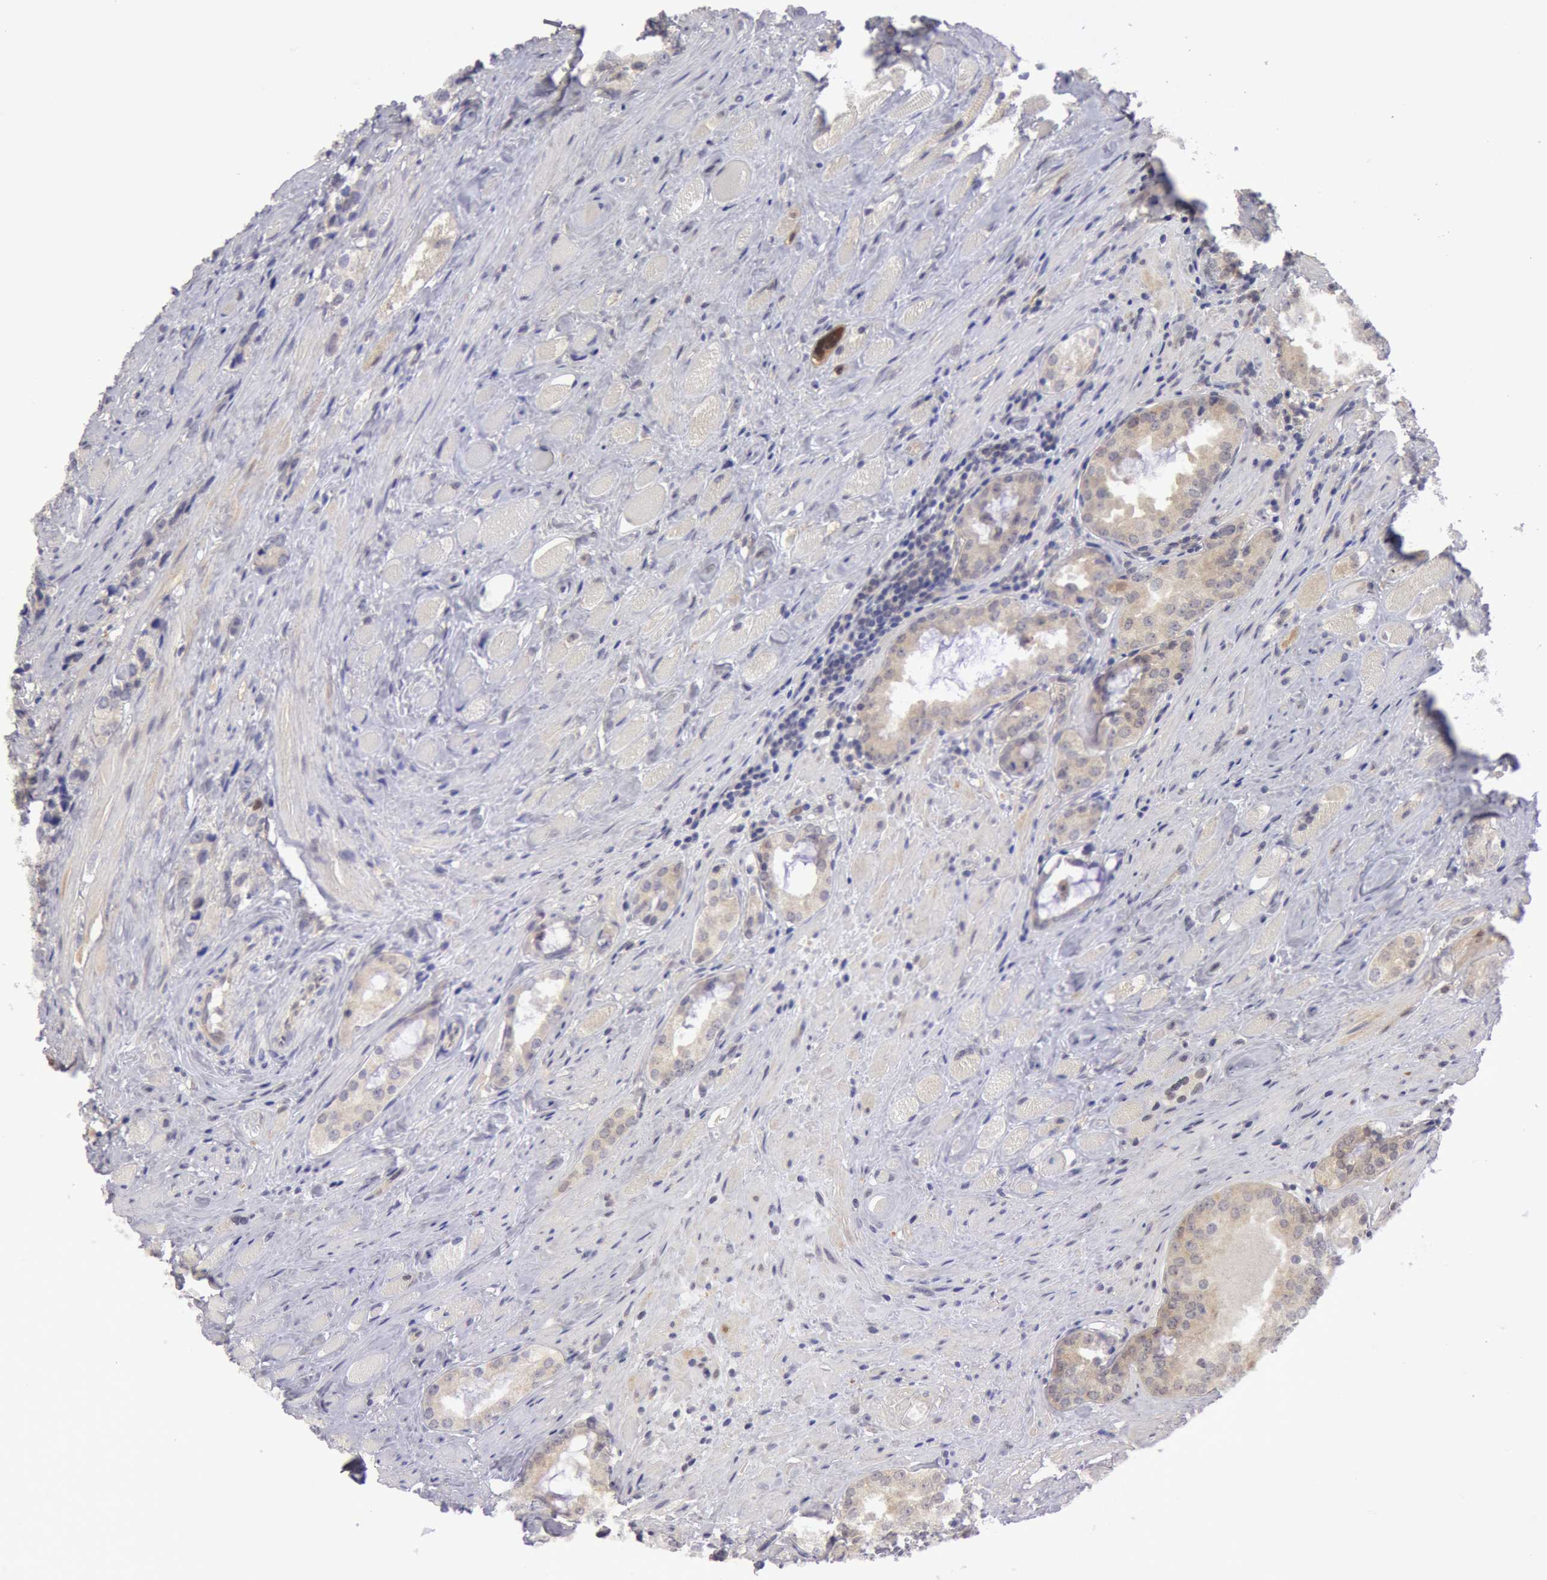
{"staining": {"intensity": "negative", "quantity": "none", "location": "none"}, "tissue": "prostate cancer", "cell_type": "Tumor cells", "image_type": "cancer", "snomed": [{"axis": "morphology", "description": "Adenocarcinoma, Medium grade"}, {"axis": "topography", "description": "Prostate"}], "caption": "Micrograph shows no significant protein staining in tumor cells of adenocarcinoma (medium-grade) (prostate).", "gene": "TXNRD1", "patient": {"sex": "male", "age": 73}}